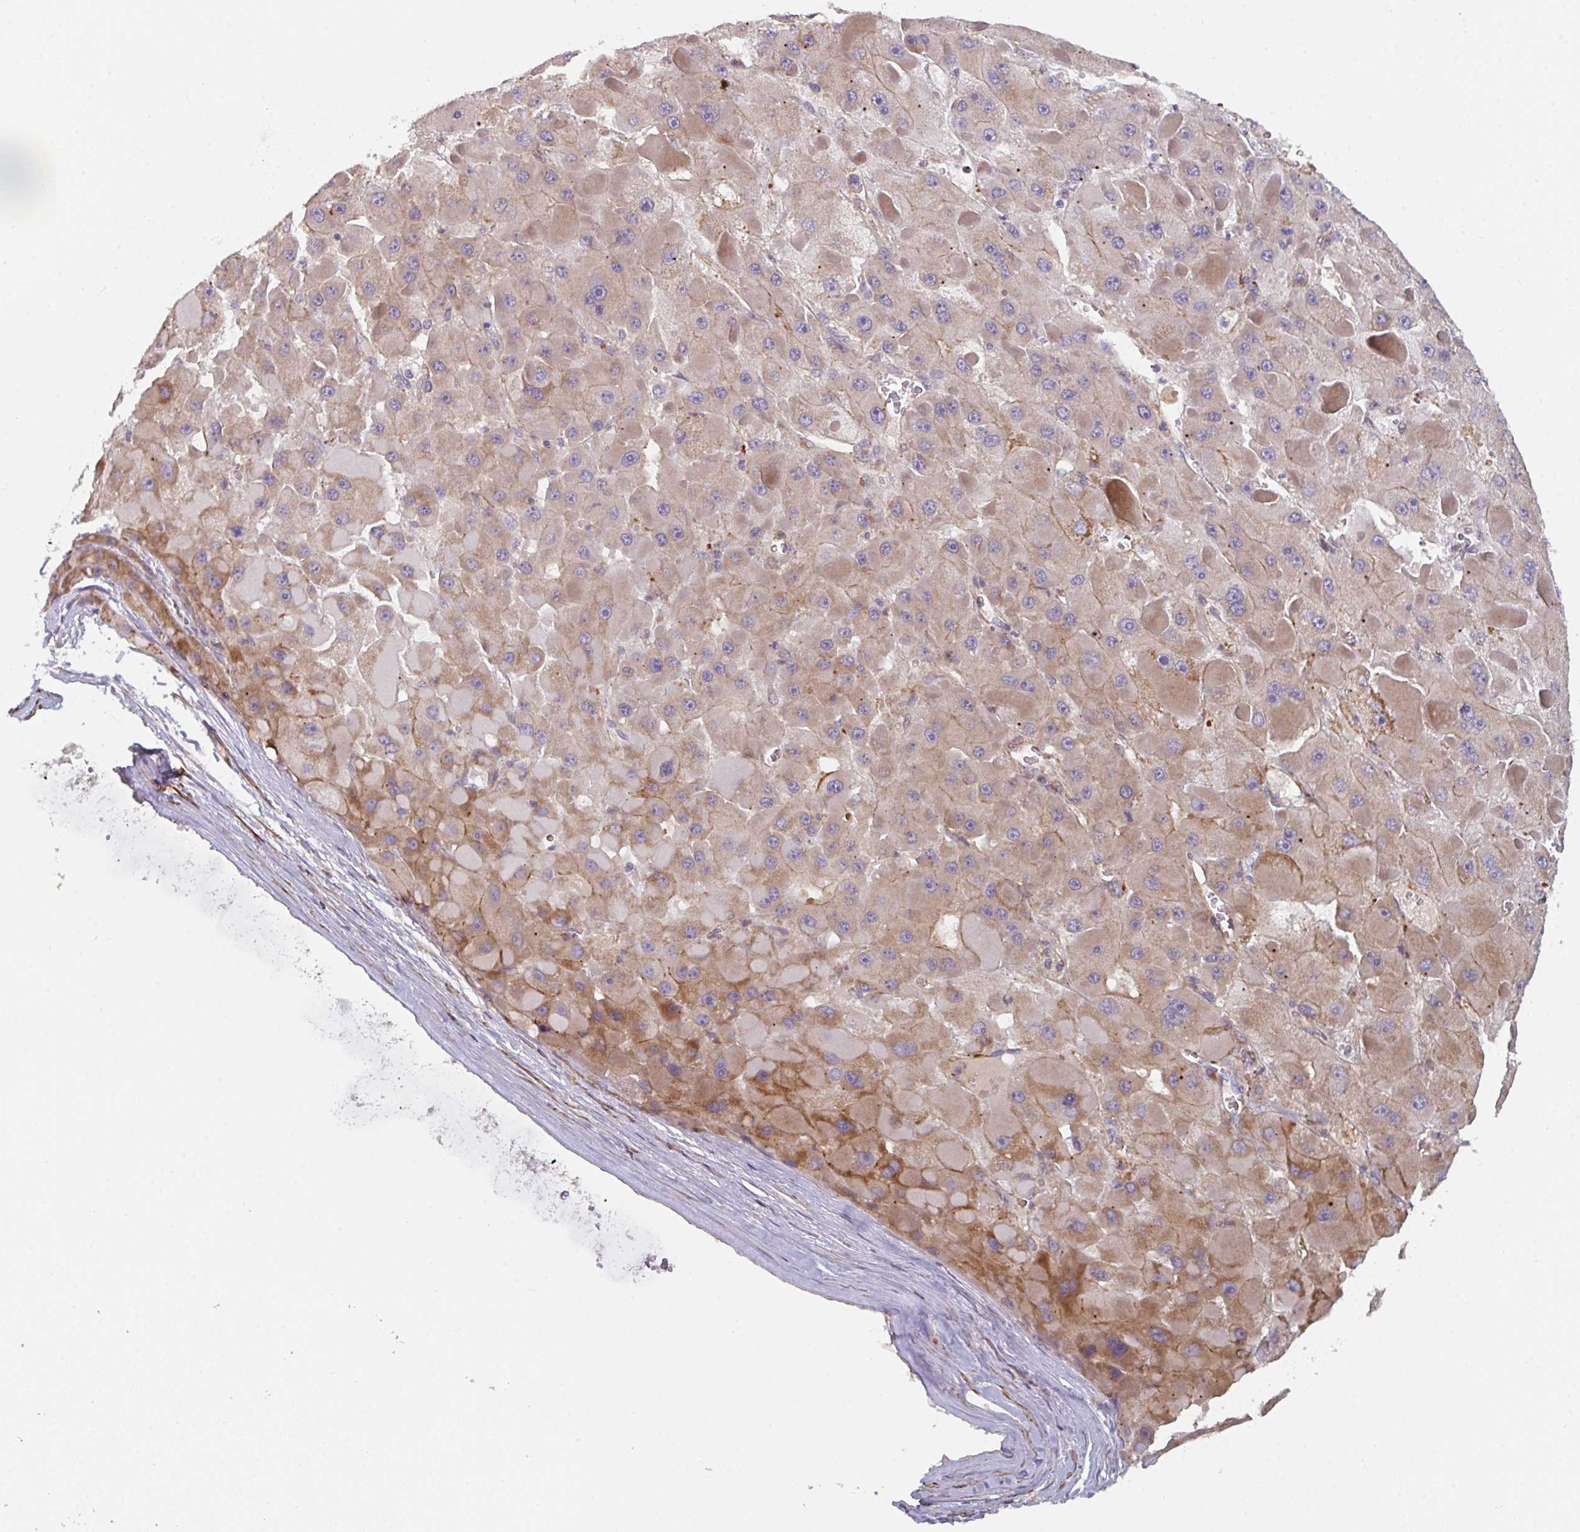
{"staining": {"intensity": "moderate", "quantity": ">75%", "location": "cytoplasmic/membranous"}, "tissue": "liver cancer", "cell_type": "Tumor cells", "image_type": "cancer", "snomed": [{"axis": "morphology", "description": "Carcinoma, Hepatocellular, NOS"}, {"axis": "topography", "description": "Liver"}], "caption": "A histopathology image showing moderate cytoplasmic/membranous expression in about >75% of tumor cells in liver hepatocellular carcinoma, as visualized by brown immunohistochemical staining.", "gene": "FZD2", "patient": {"sex": "female", "age": 73}}